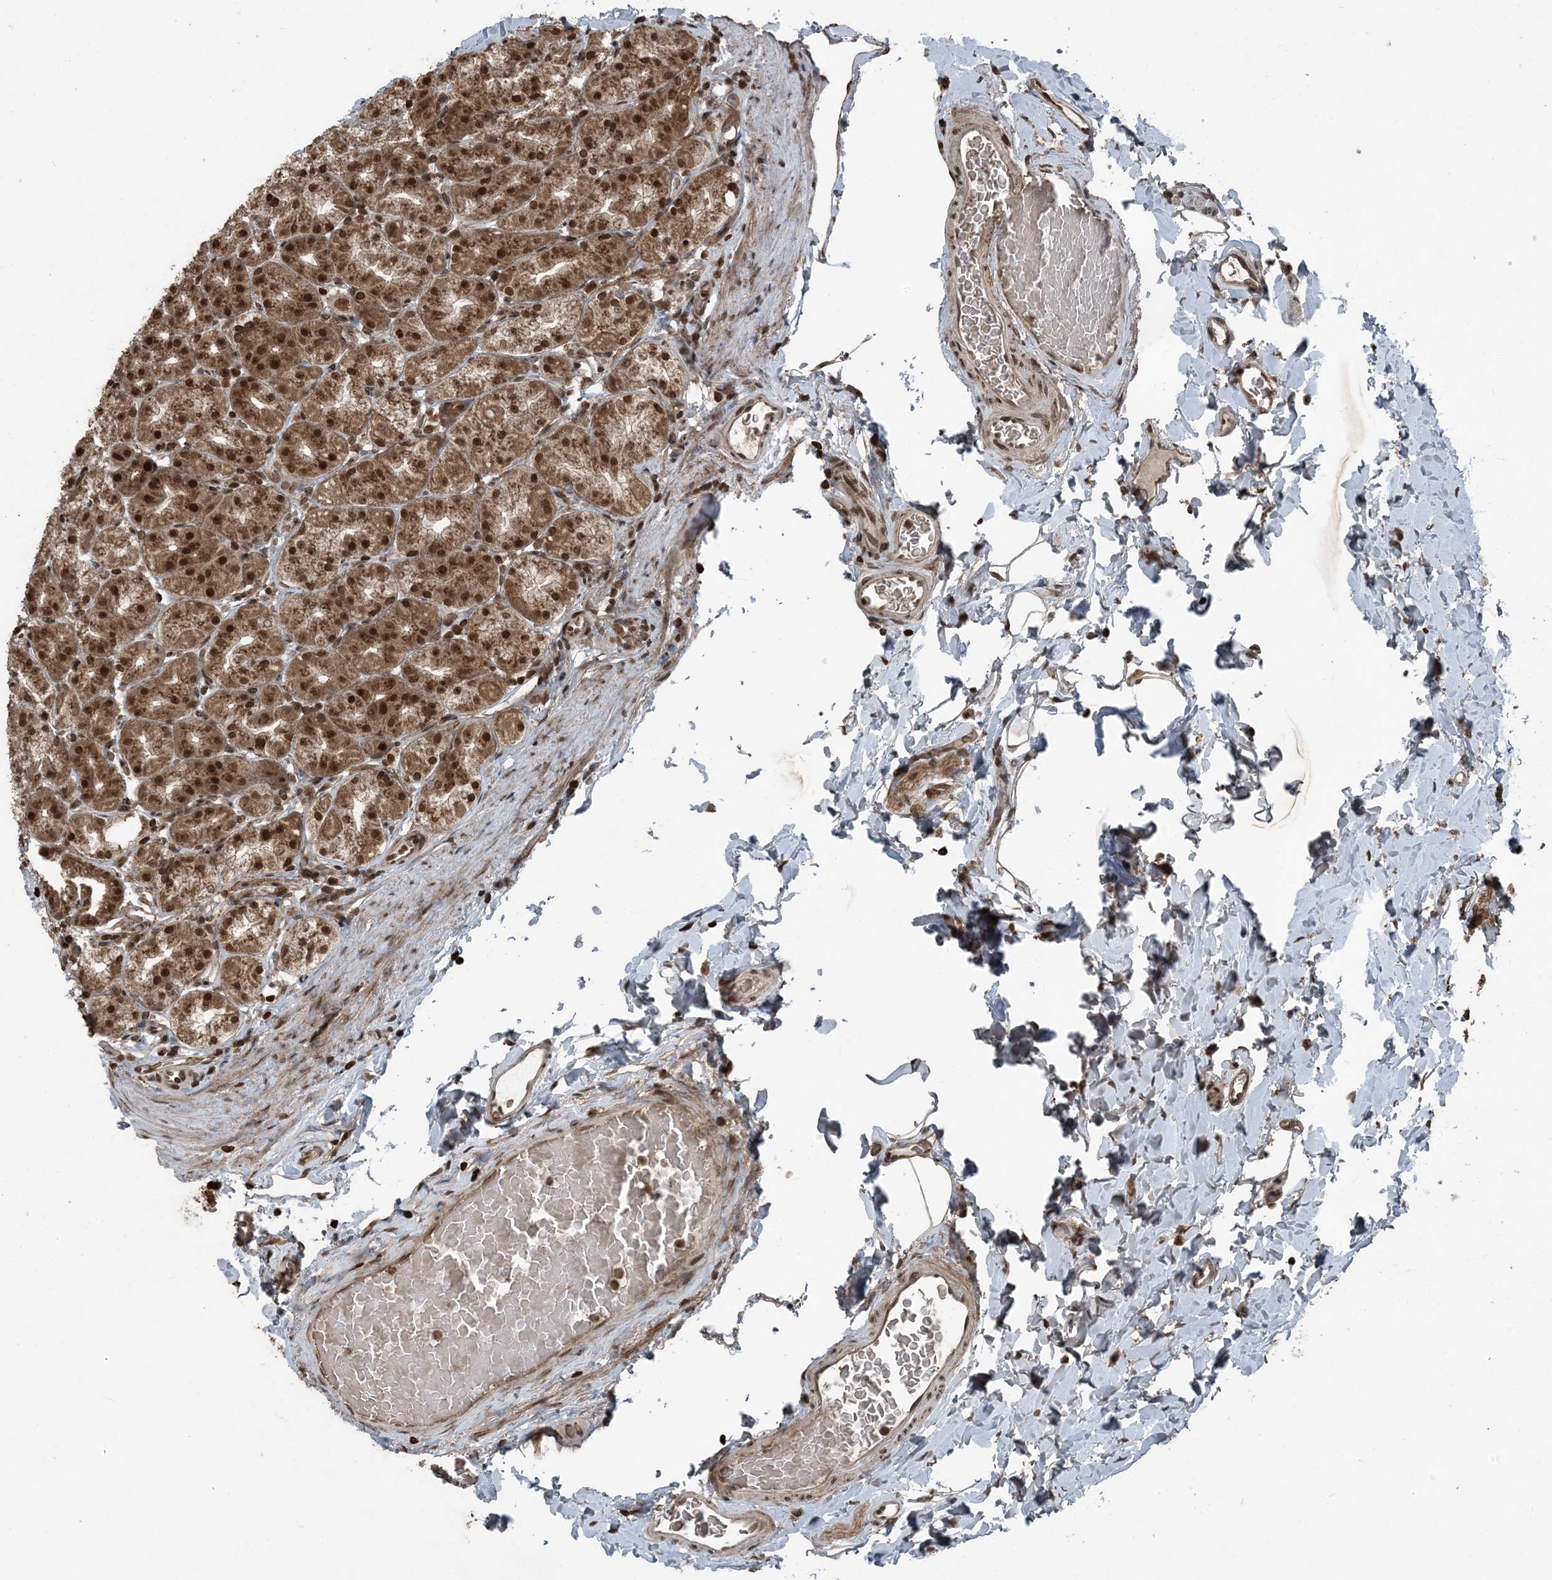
{"staining": {"intensity": "strong", "quantity": ">75%", "location": "cytoplasmic/membranous,nuclear"}, "tissue": "stomach", "cell_type": "Glandular cells", "image_type": "normal", "snomed": [{"axis": "morphology", "description": "Normal tissue, NOS"}, {"axis": "topography", "description": "Stomach, upper"}], "caption": "A brown stain labels strong cytoplasmic/membranous,nuclear positivity of a protein in glandular cells of normal stomach.", "gene": "ZFAND2B", "patient": {"sex": "male", "age": 68}}